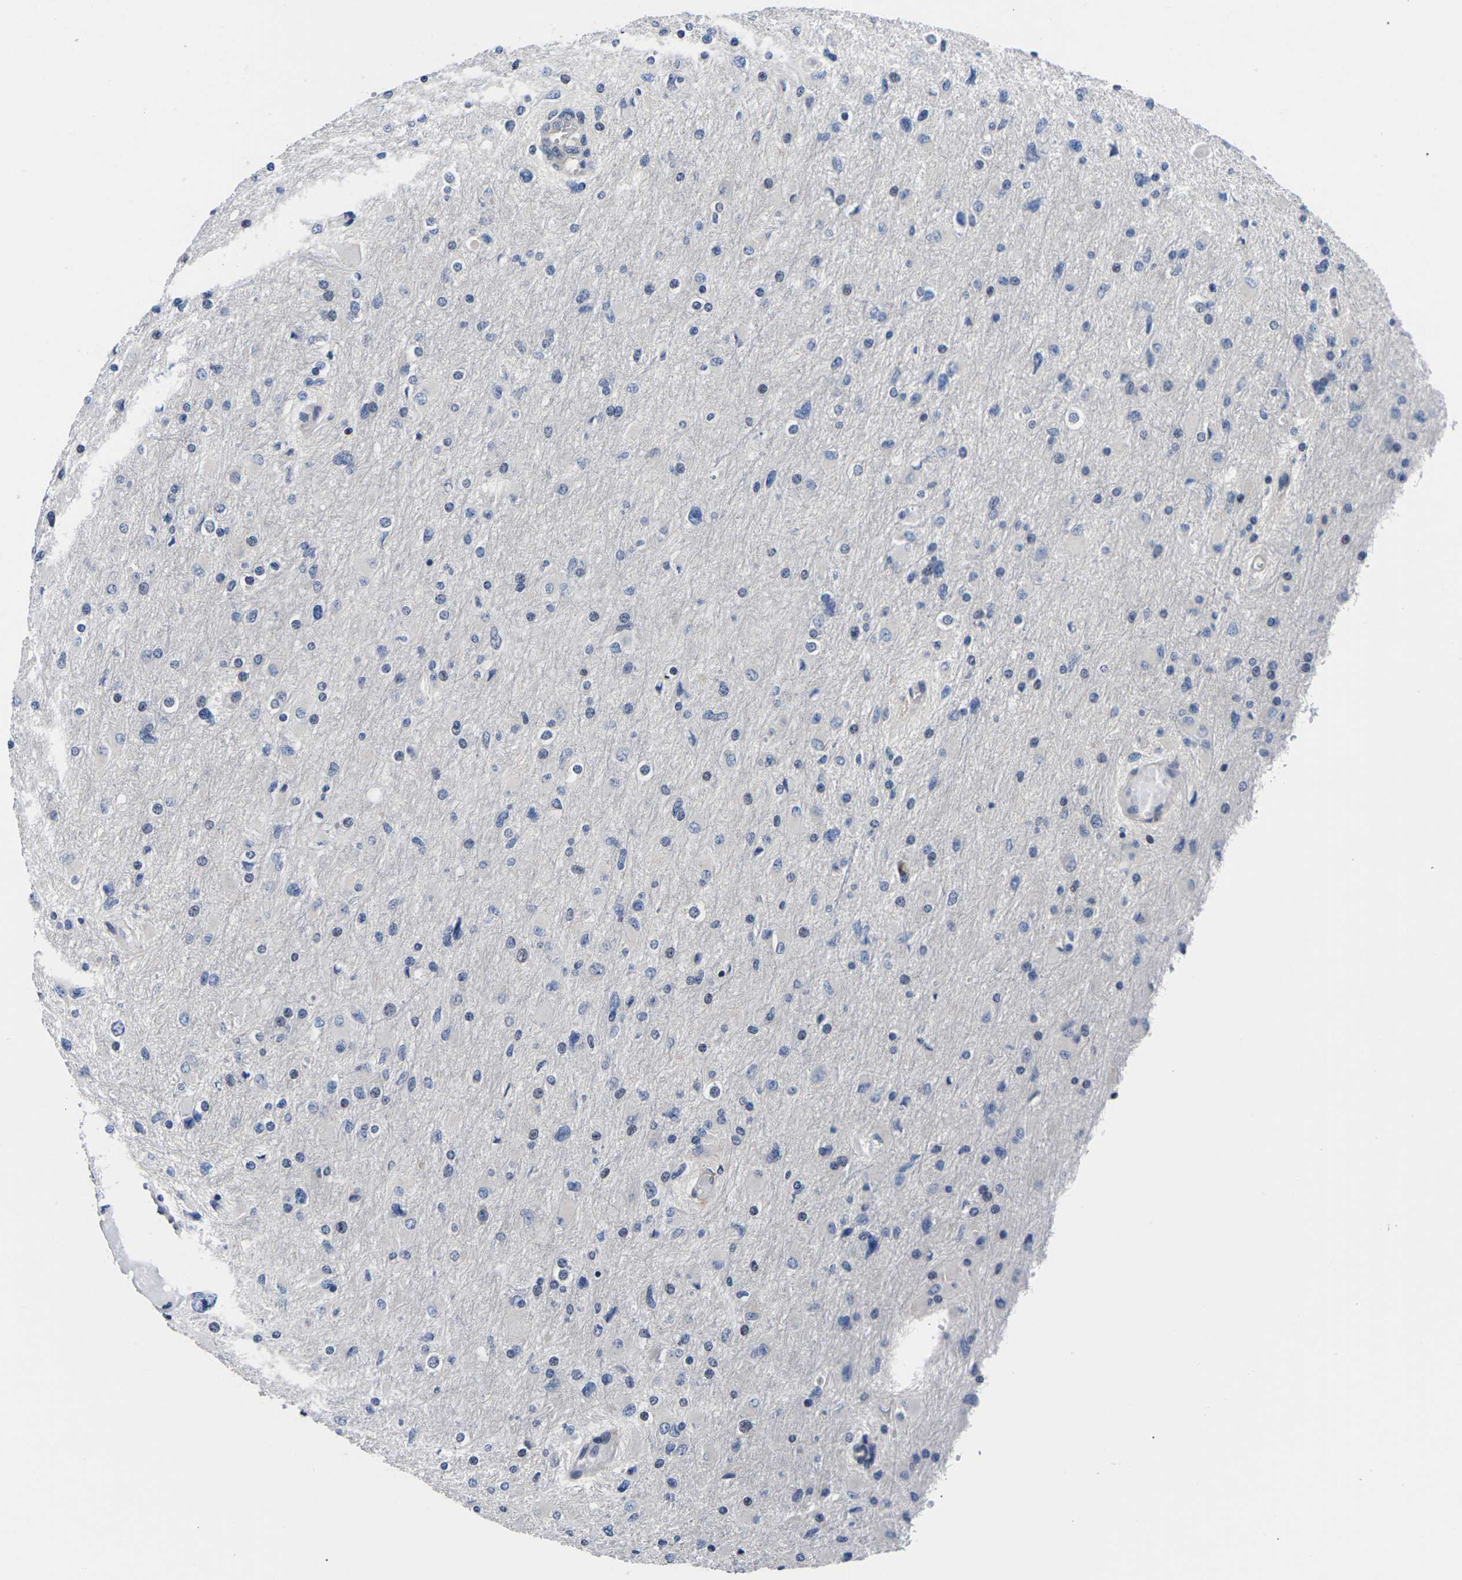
{"staining": {"intensity": "negative", "quantity": "none", "location": "none"}, "tissue": "glioma", "cell_type": "Tumor cells", "image_type": "cancer", "snomed": [{"axis": "morphology", "description": "Glioma, malignant, High grade"}, {"axis": "topography", "description": "Cerebral cortex"}], "caption": "This is an IHC micrograph of human glioma. There is no positivity in tumor cells.", "gene": "ST6GAL2", "patient": {"sex": "female", "age": 36}}